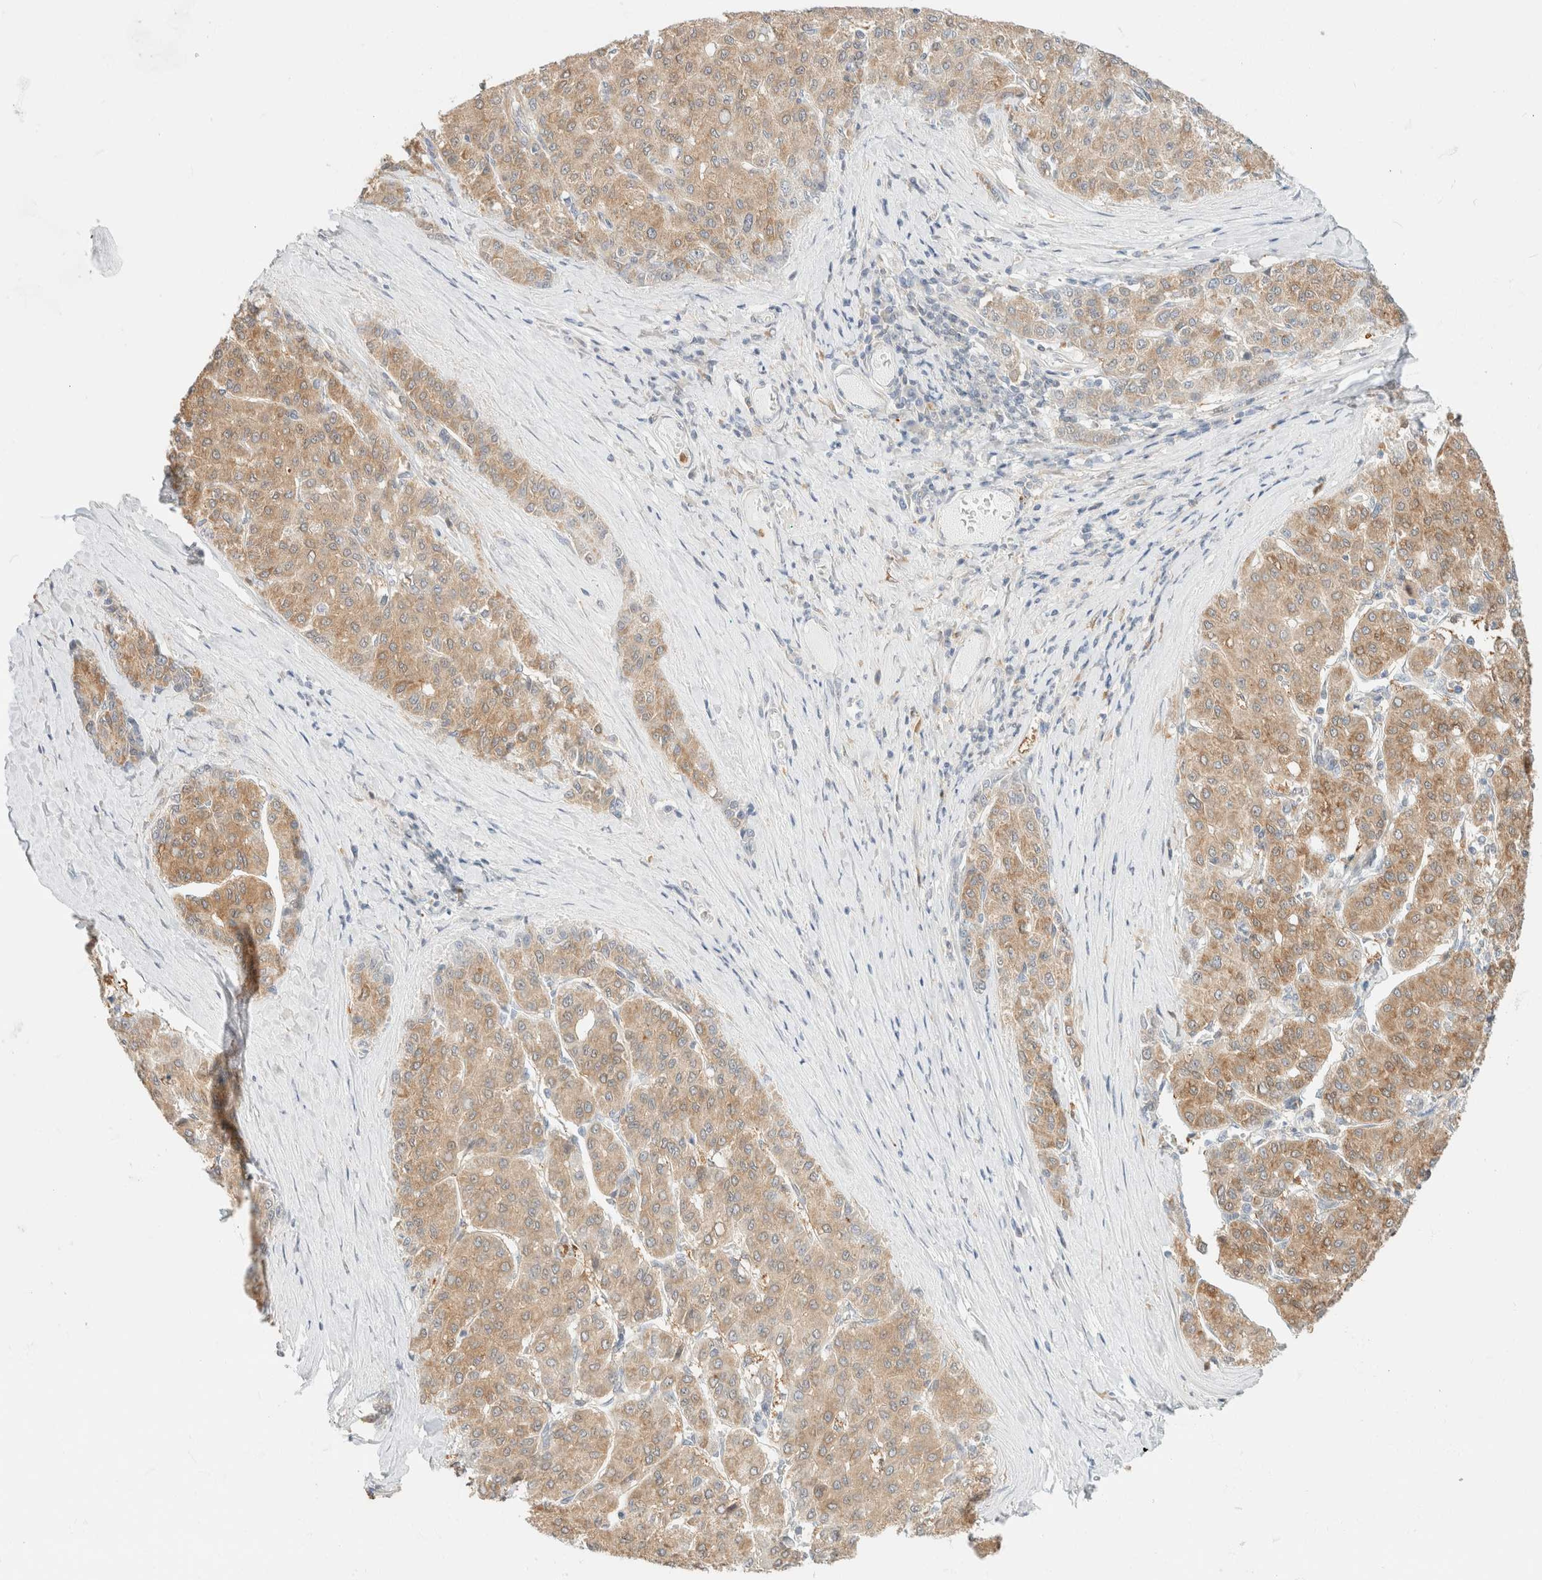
{"staining": {"intensity": "moderate", "quantity": ">75%", "location": "cytoplasmic/membranous"}, "tissue": "liver cancer", "cell_type": "Tumor cells", "image_type": "cancer", "snomed": [{"axis": "morphology", "description": "Carcinoma, Hepatocellular, NOS"}, {"axis": "topography", "description": "Liver"}], "caption": "Immunohistochemical staining of human hepatocellular carcinoma (liver) demonstrates medium levels of moderate cytoplasmic/membranous protein staining in approximately >75% of tumor cells.", "gene": "GPI", "patient": {"sex": "male", "age": 65}}